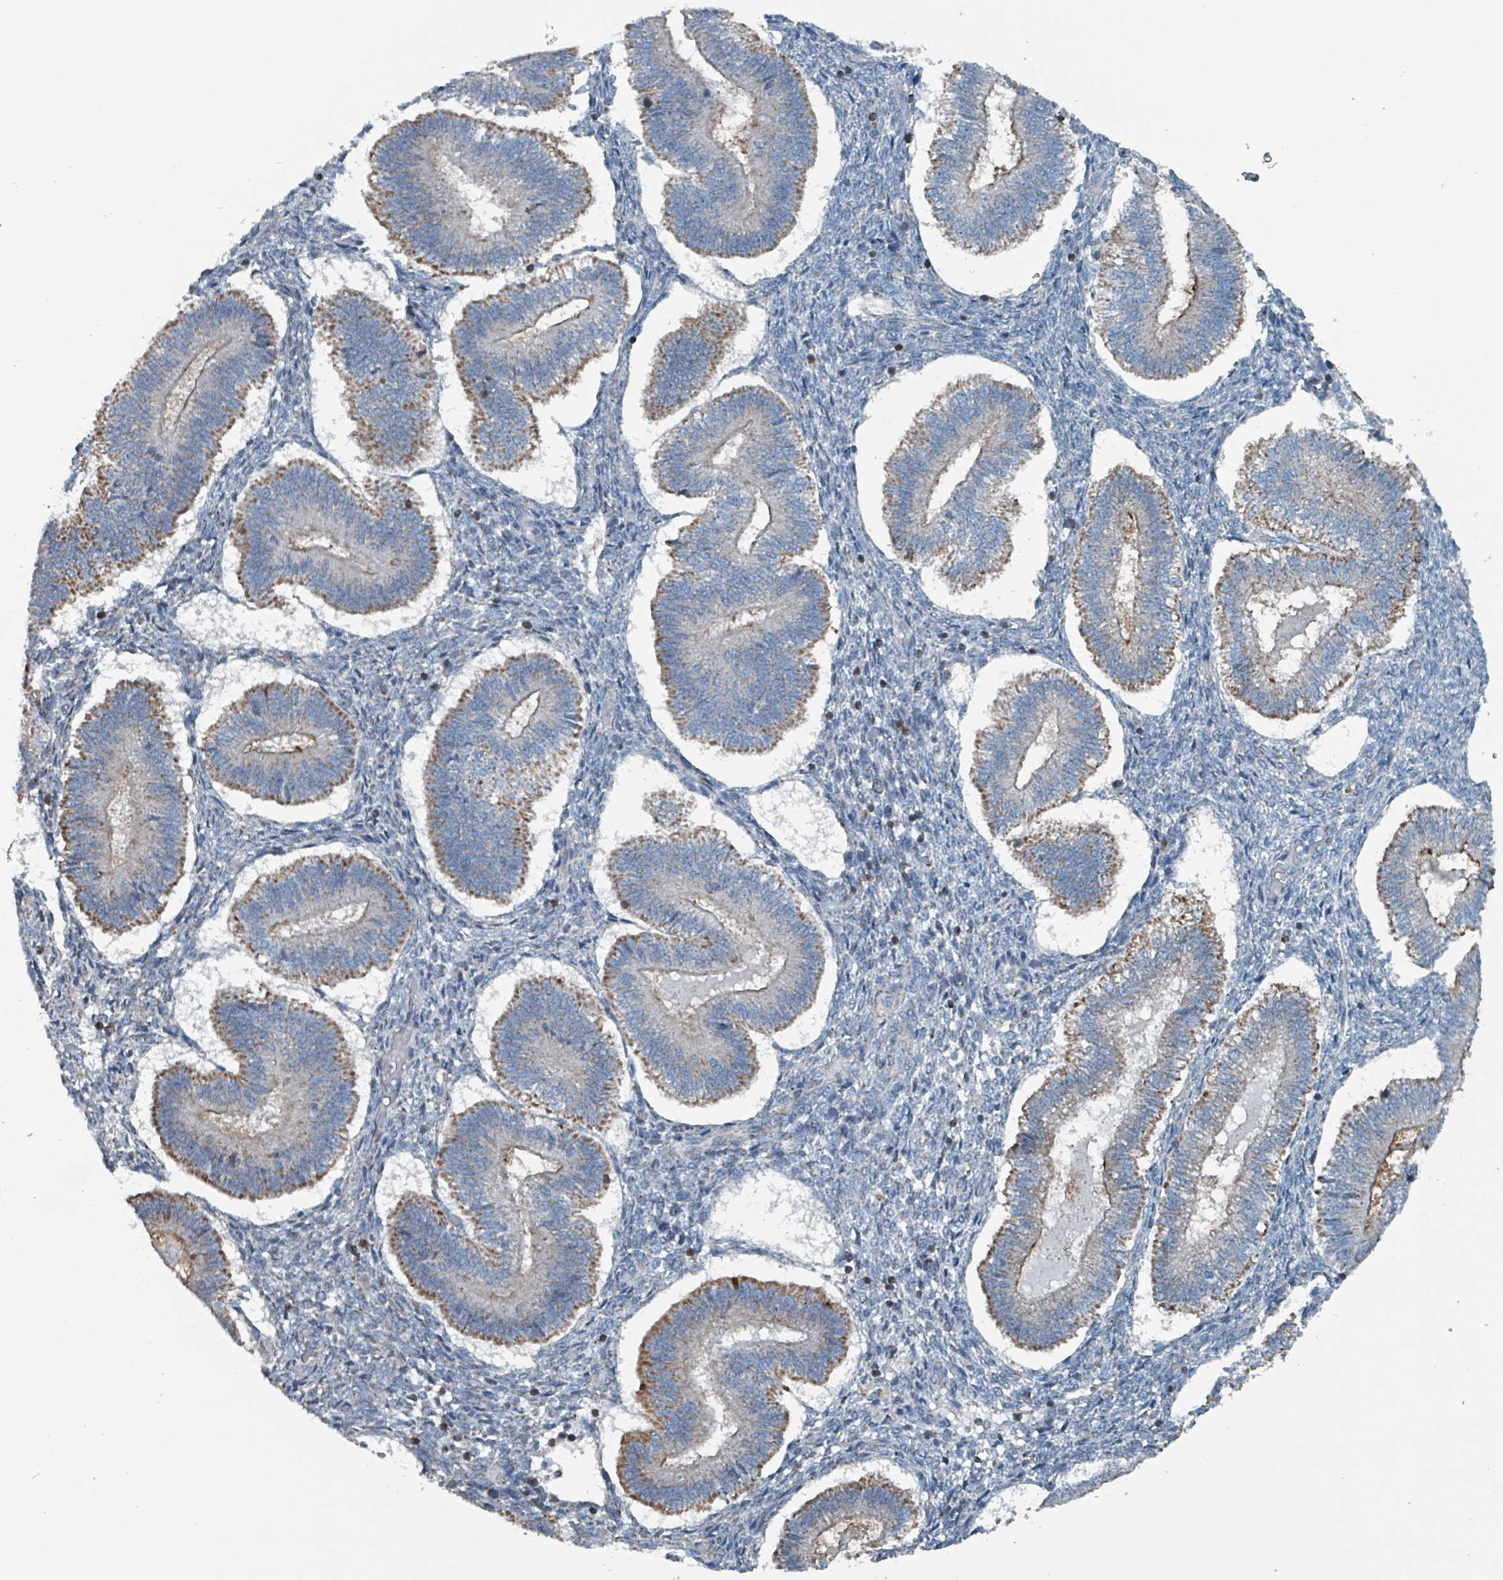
{"staining": {"intensity": "negative", "quantity": "none", "location": "none"}, "tissue": "endometrium", "cell_type": "Cells in endometrial stroma", "image_type": "normal", "snomed": [{"axis": "morphology", "description": "Normal tissue, NOS"}, {"axis": "topography", "description": "Endometrium"}], "caption": "Immunohistochemistry micrograph of normal endometrium stained for a protein (brown), which displays no expression in cells in endometrial stroma.", "gene": "ABHD18", "patient": {"sex": "female", "age": 25}}